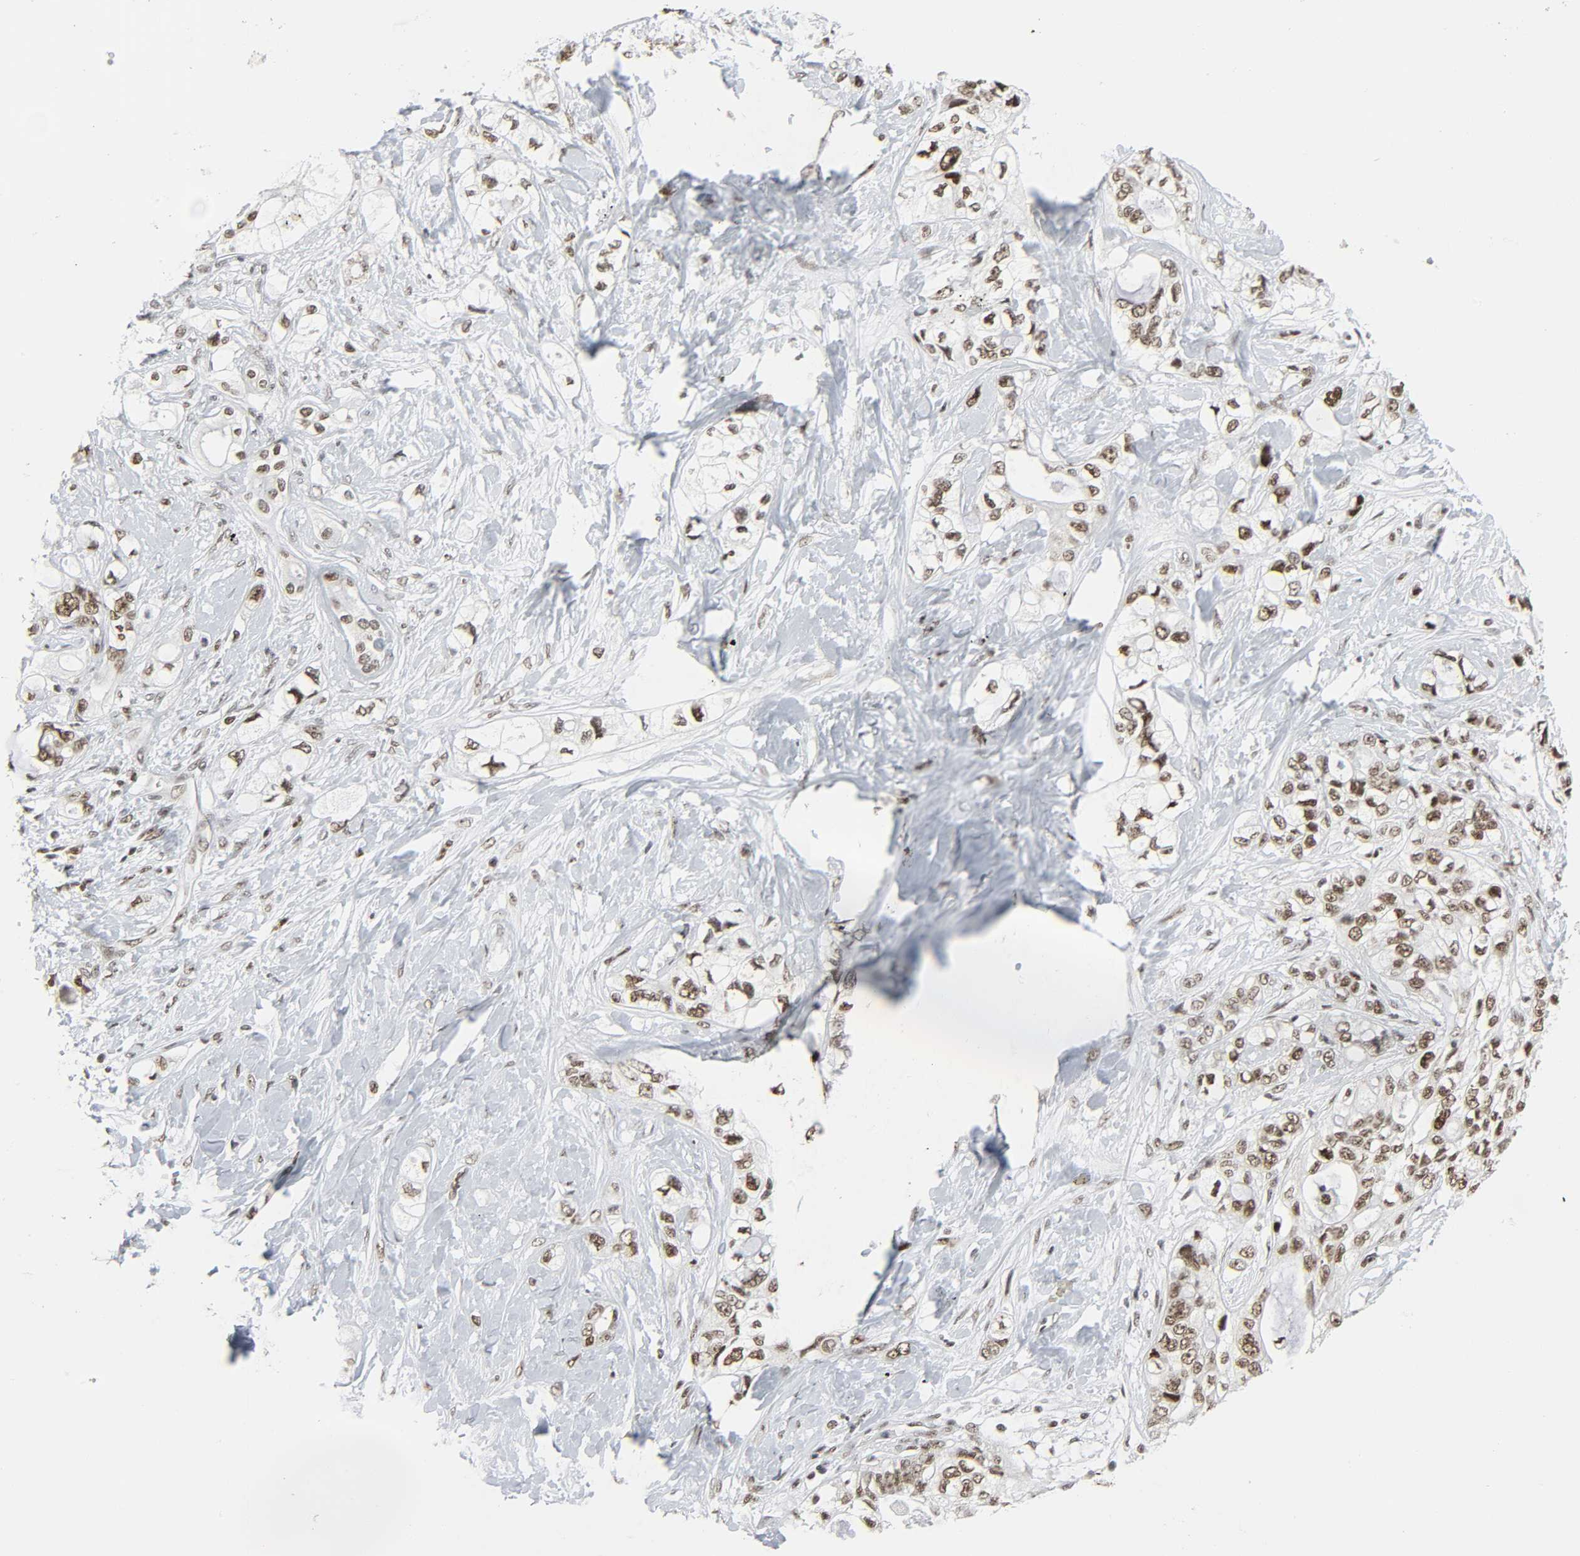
{"staining": {"intensity": "moderate", "quantity": ">75%", "location": "nuclear"}, "tissue": "pancreatic cancer", "cell_type": "Tumor cells", "image_type": "cancer", "snomed": [{"axis": "morphology", "description": "Adenocarcinoma, NOS"}, {"axis": "topography", "description": "Pancreas"}], "caption": "Human pancreatic adenocarcinoma stained for a protein (brown) demonstrates moderate nuclear positive expression in approximately >75% of tumor cells.", "gene": "CDK7", "patient": {"sex": "male", "age": 70}}